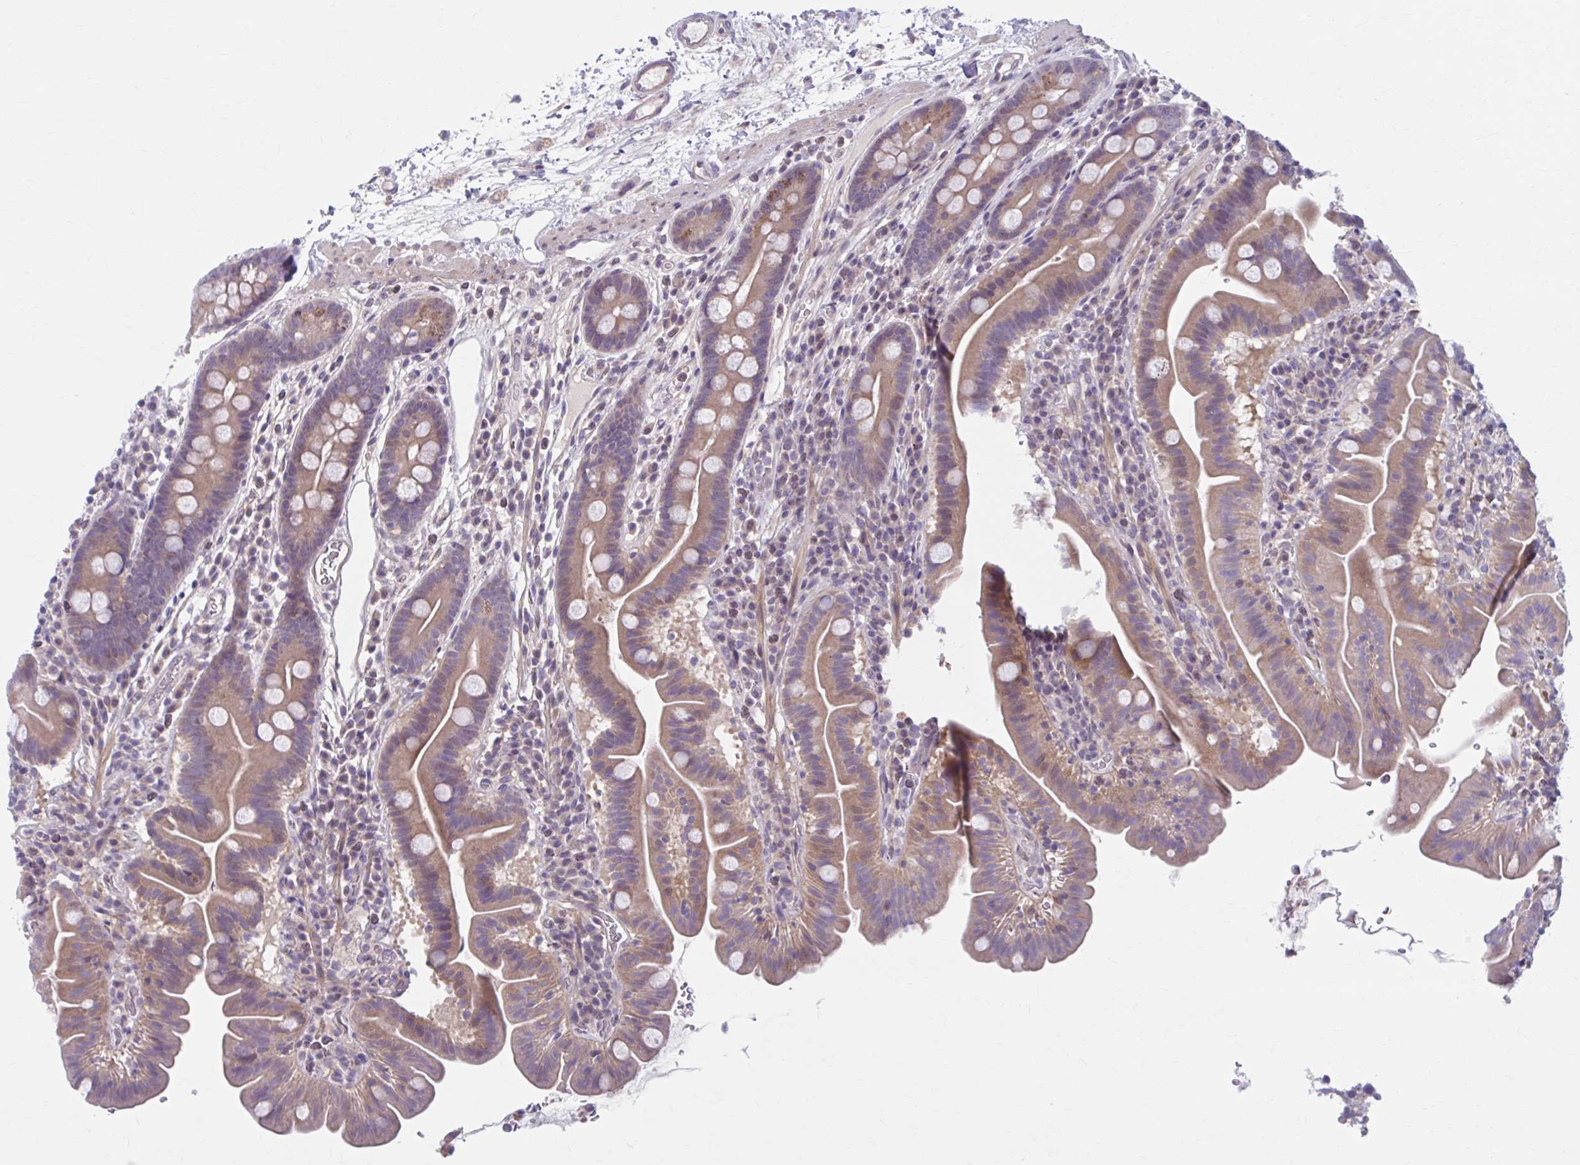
{"staining": {"intensity": "moderate", "quantity": ">75%", "location": "cytoplasmic/membranous"}, "tissue": "small intestine", "cell_type": "Glandular cells", "image_type": "normal", "snomed": [{"axis": "morphology", "description": "Normal tissue, NOS"}, {"axis": "topography", "description": "Small intestine"}], "caption": "High-magnification brightfield microscopy of unremarkable small intestine stained with DAB (3,3'-diaminobenzidine) (brown) and counterstained with hematoxylin (blue). glandular cells exhibit moderate cytoplasmic/membranous expression is appreciated in about>75% of cells.", "gene": "CHST3", "patient": {"sex": "male", "age": 26}}